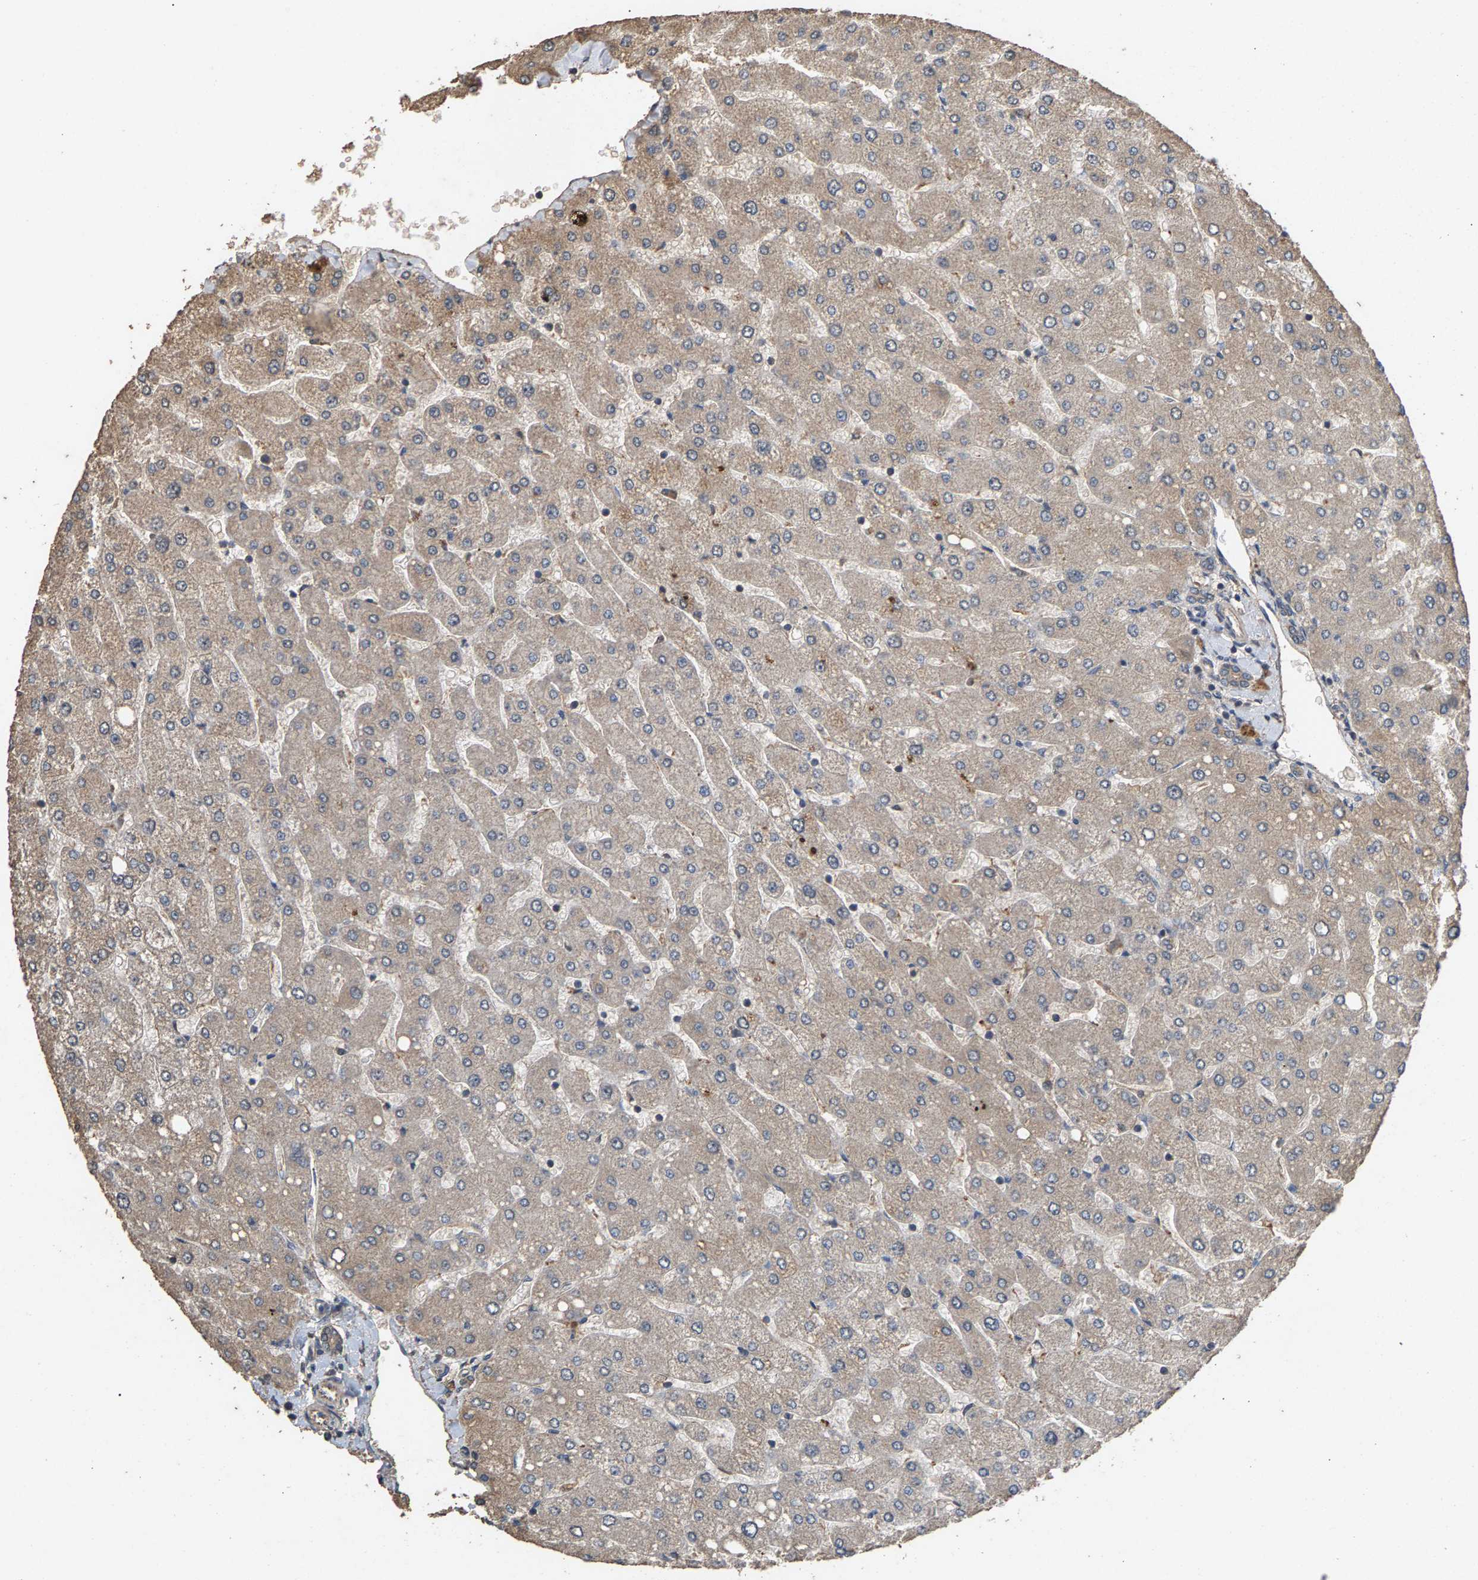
{"staining": {"intensity": "weak", "quantity": ">75%", "location": "cytoplasmic/membranous"}, "tissue": "liver", "cell_type": "Cholangiocytes", "image_type": "normal", "snomed": [{"axis": "morphology", "description": "Normal tissue, NOS"}, {"axis": "topography", "description": "Liver"}], "caption": "This photomicrograph reveals unremarkable liver stained with IHC to label a protein in brown. The cytoplasmic/membranous of cholangiocytes show weak positivity for the protein. Nuclei are counter-stained blue.", "gene": "HTRA3", "patient": {"sex": "male", "age": 55}}